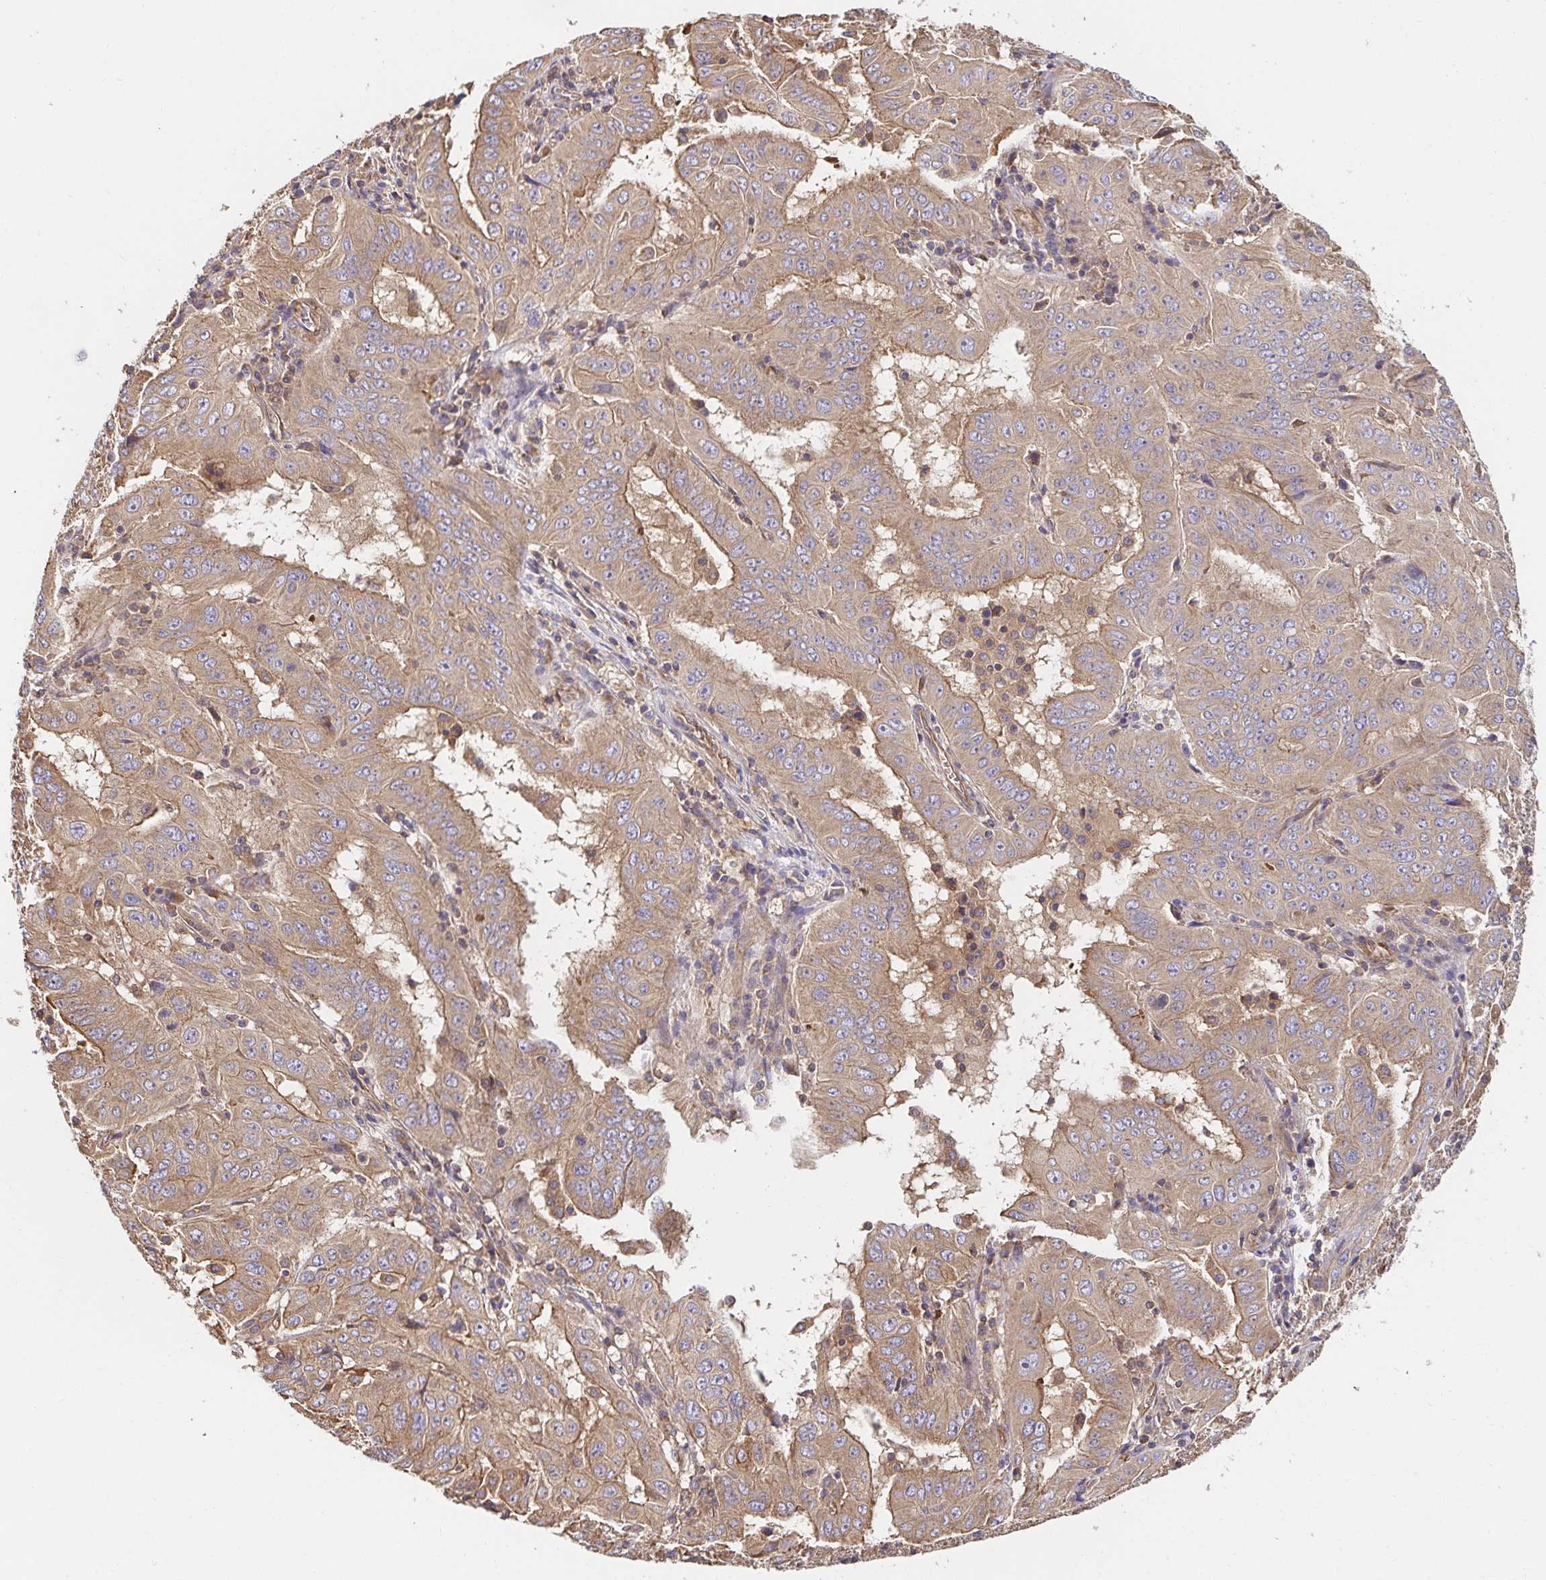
{"staining": {"intensity": "moderate", "quantity": ">75%", "location": "cytoplasmic/membranous"}, "tissue": "pancreatic cancer", "cell_type": "Tumor cells", "image_type": "cancer", "snomed": [{"axis": "morphology", "description": "Adenocarcinoma, NOS"}, {"axis": "topography", "description": "Pancreas"}], "caption": "Tumor cells show moderate cytoplasmic/membranous expression in about >75% of cells in pancreatic cancer.", "gene": "APBB1", "patient": {"sex": "male", "age": 63}}